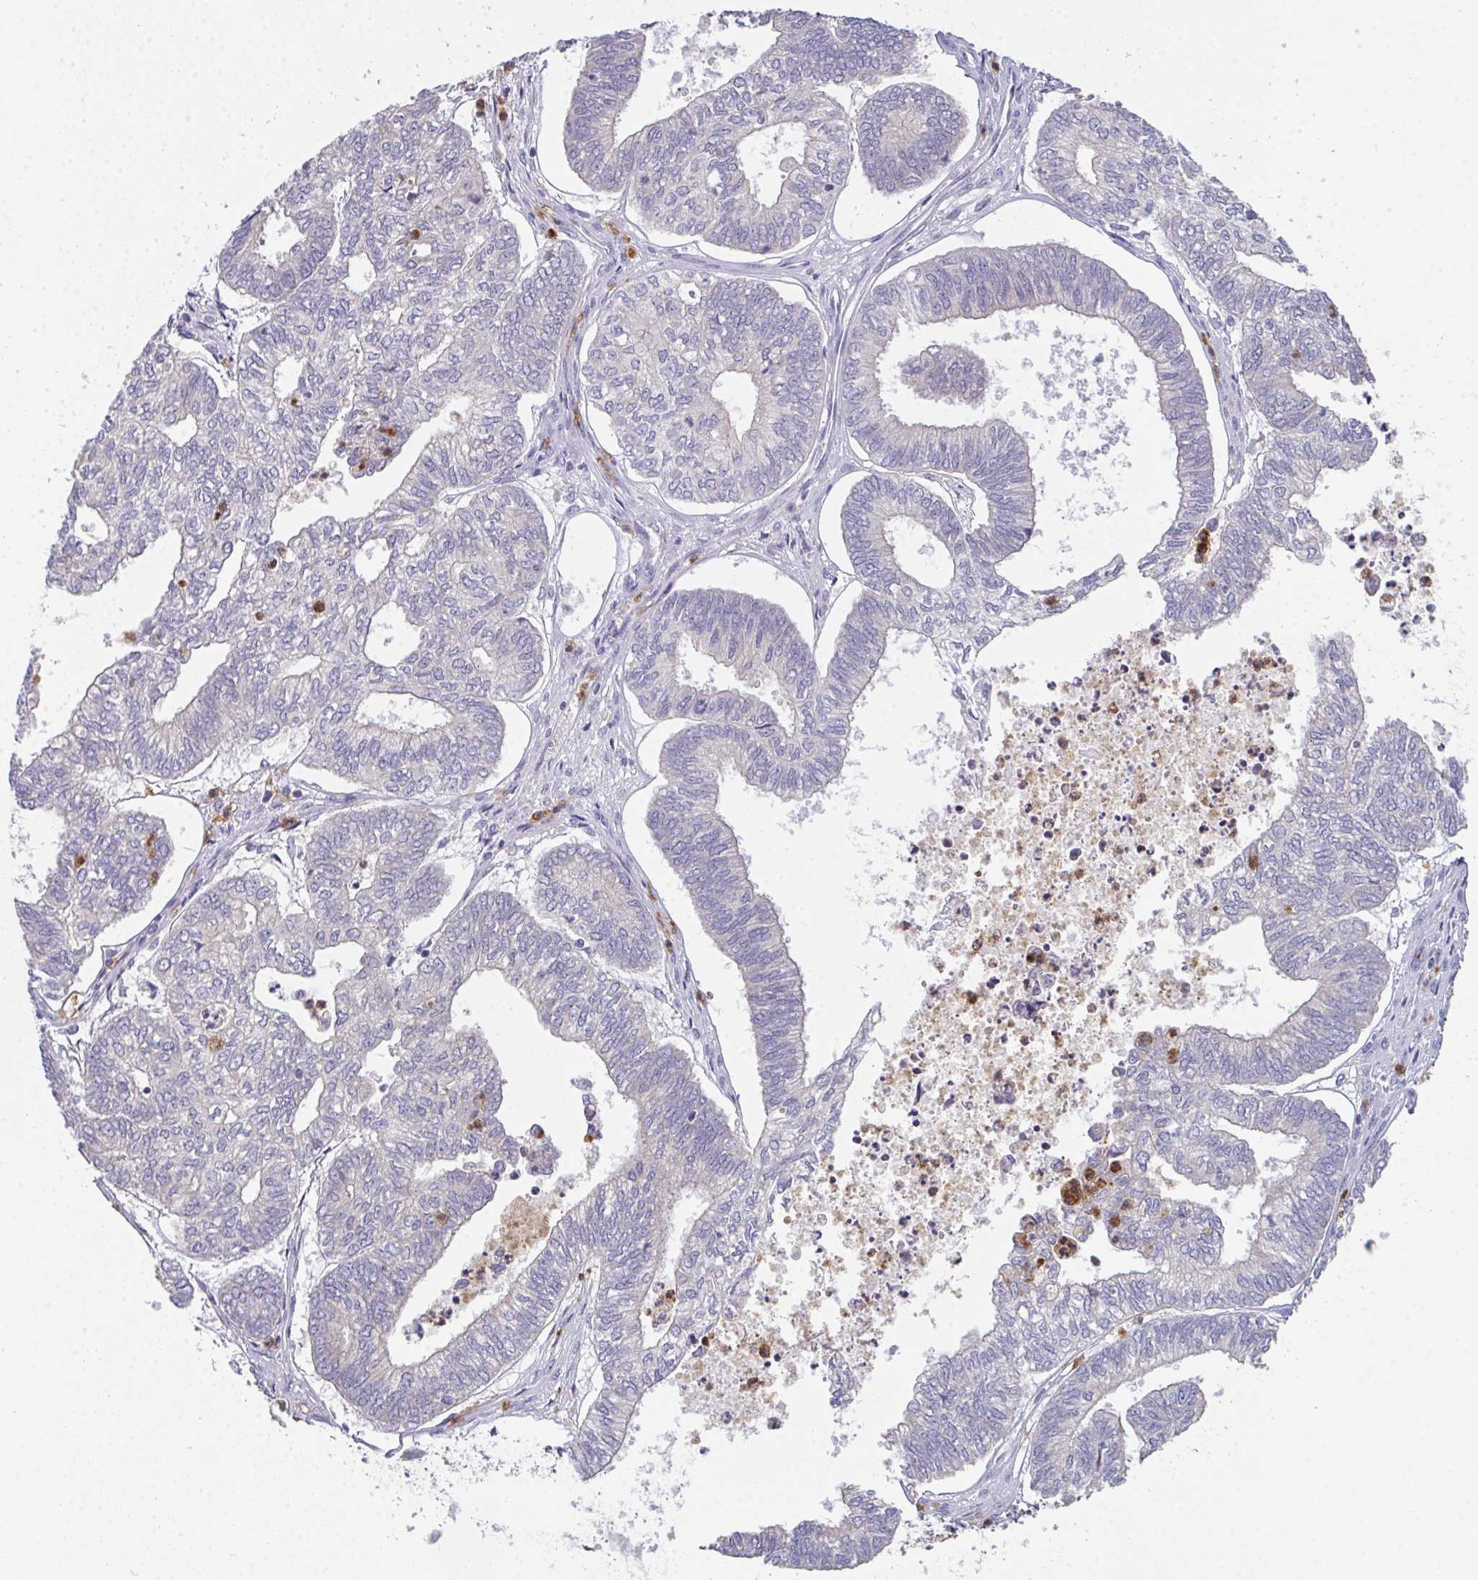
{"staining": {"intensity": "weak", "quantity": "<25%", "location": "cytoplasmic/membranous"}, "tissue": "ovarian cancer", "cell_type": "Tumor cells", "image_type": "cancer", "snomed": [{"axis": "morphology", "description": "Carcinoma, endometroid"}, {"axis": "topography", "description": "Ovary"}], "caption": "Immunohistochemistry (IHC) of human ovarian cancer reveals no staining in tumor cells. Nuclei are stained in blue.", "gene": "RIOK1", "patient": {"sex": "female", "age": 64}}